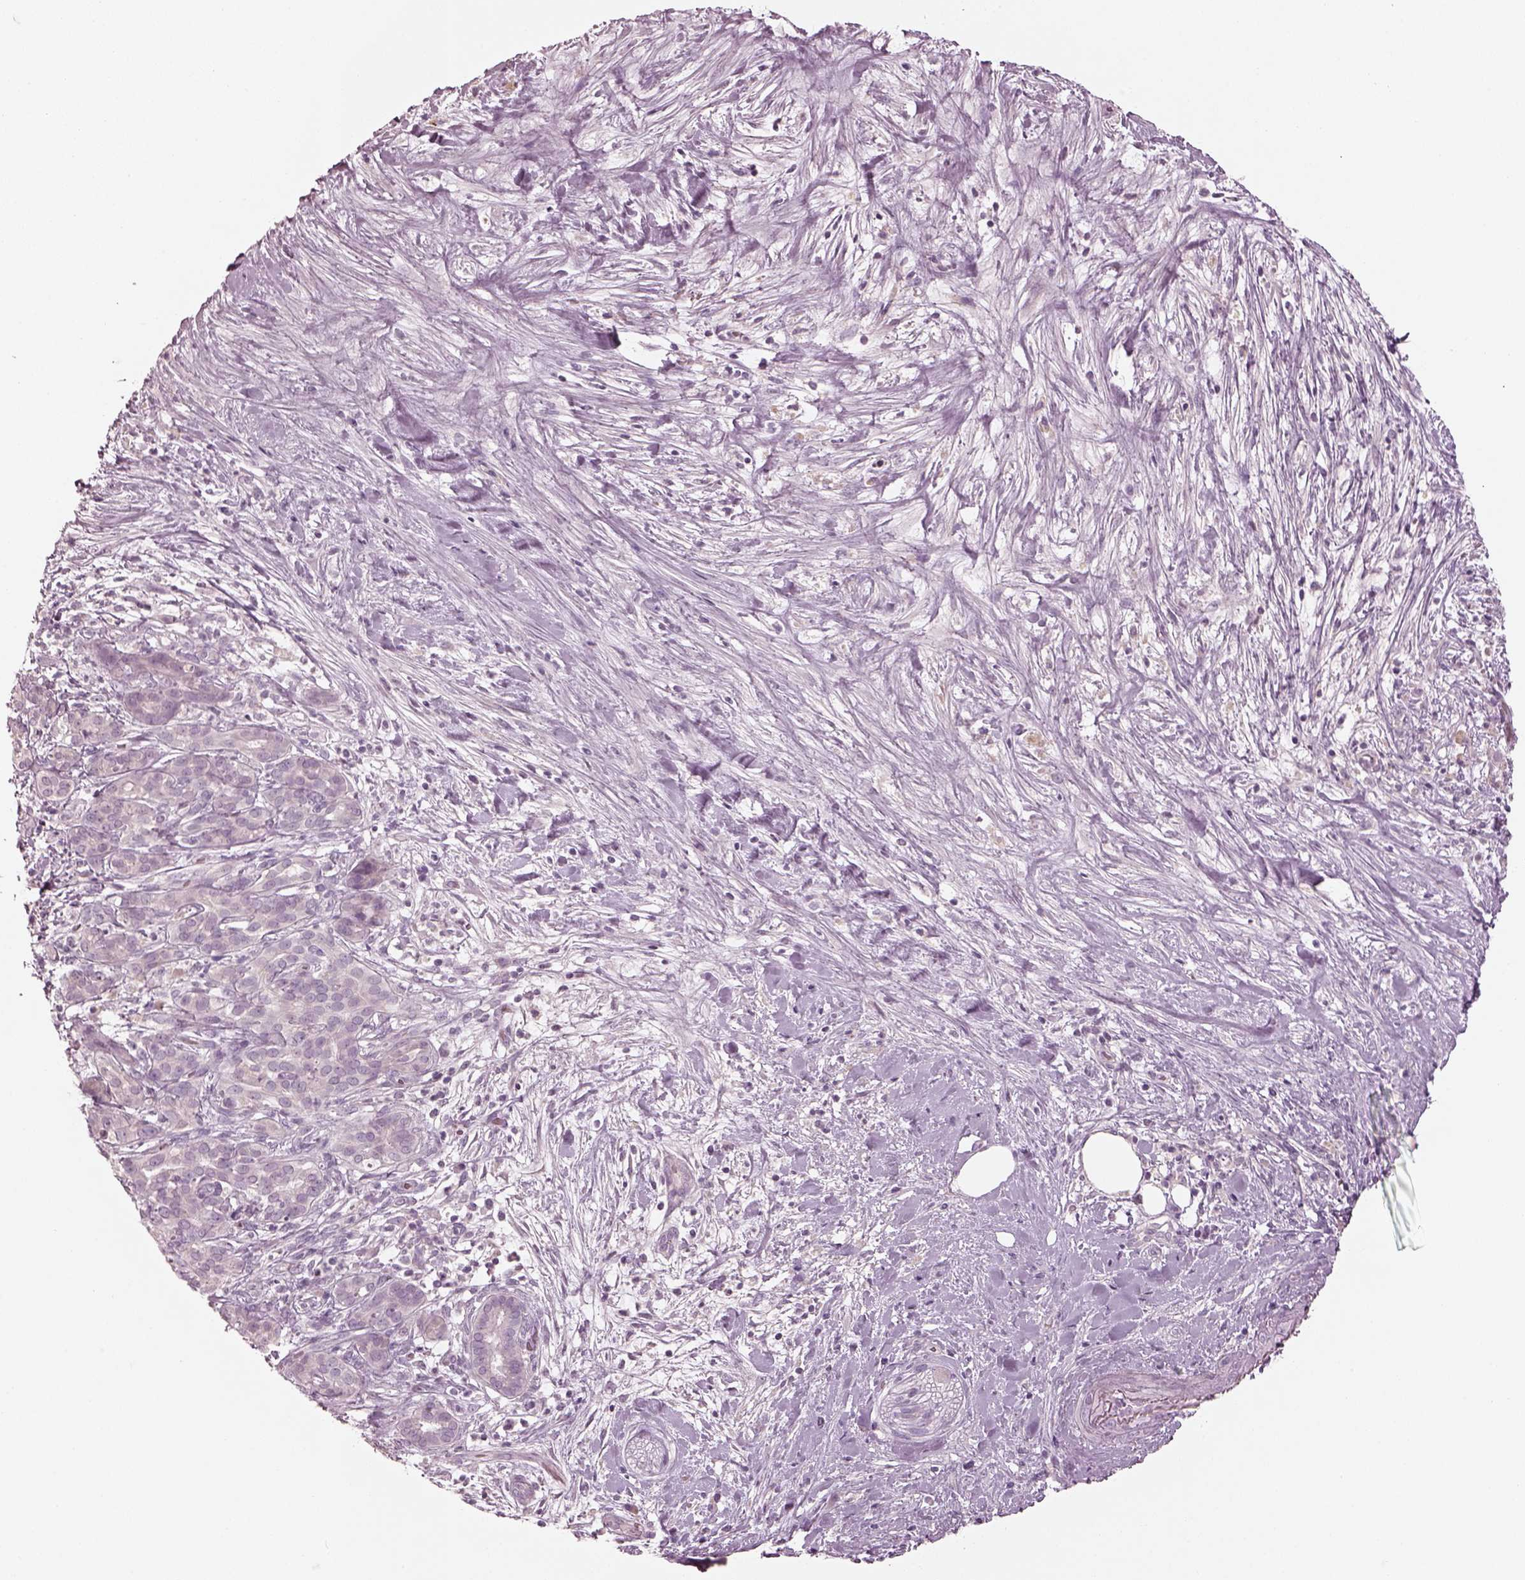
{"staining": {"intensity": "negative", "quantity": "none", "location": "none"}, "tissue": "pancreatic cancer", "cell_type": "Tumor cells", "image_type": "cancer", "snomed": [{"axis": "morphology", "description": "Adenocarcinoma, NOS"}, {"axis": "topography", "description": "Pancreas"}], "caption": "The immunohistochemistry (IHC) photomicrograph has no significant positivity in tumor cells of adenocarcinoma (pancreatic) tissue.", "gene": "SPATA6L", "patient": {"sex": "male", "age": 44}}